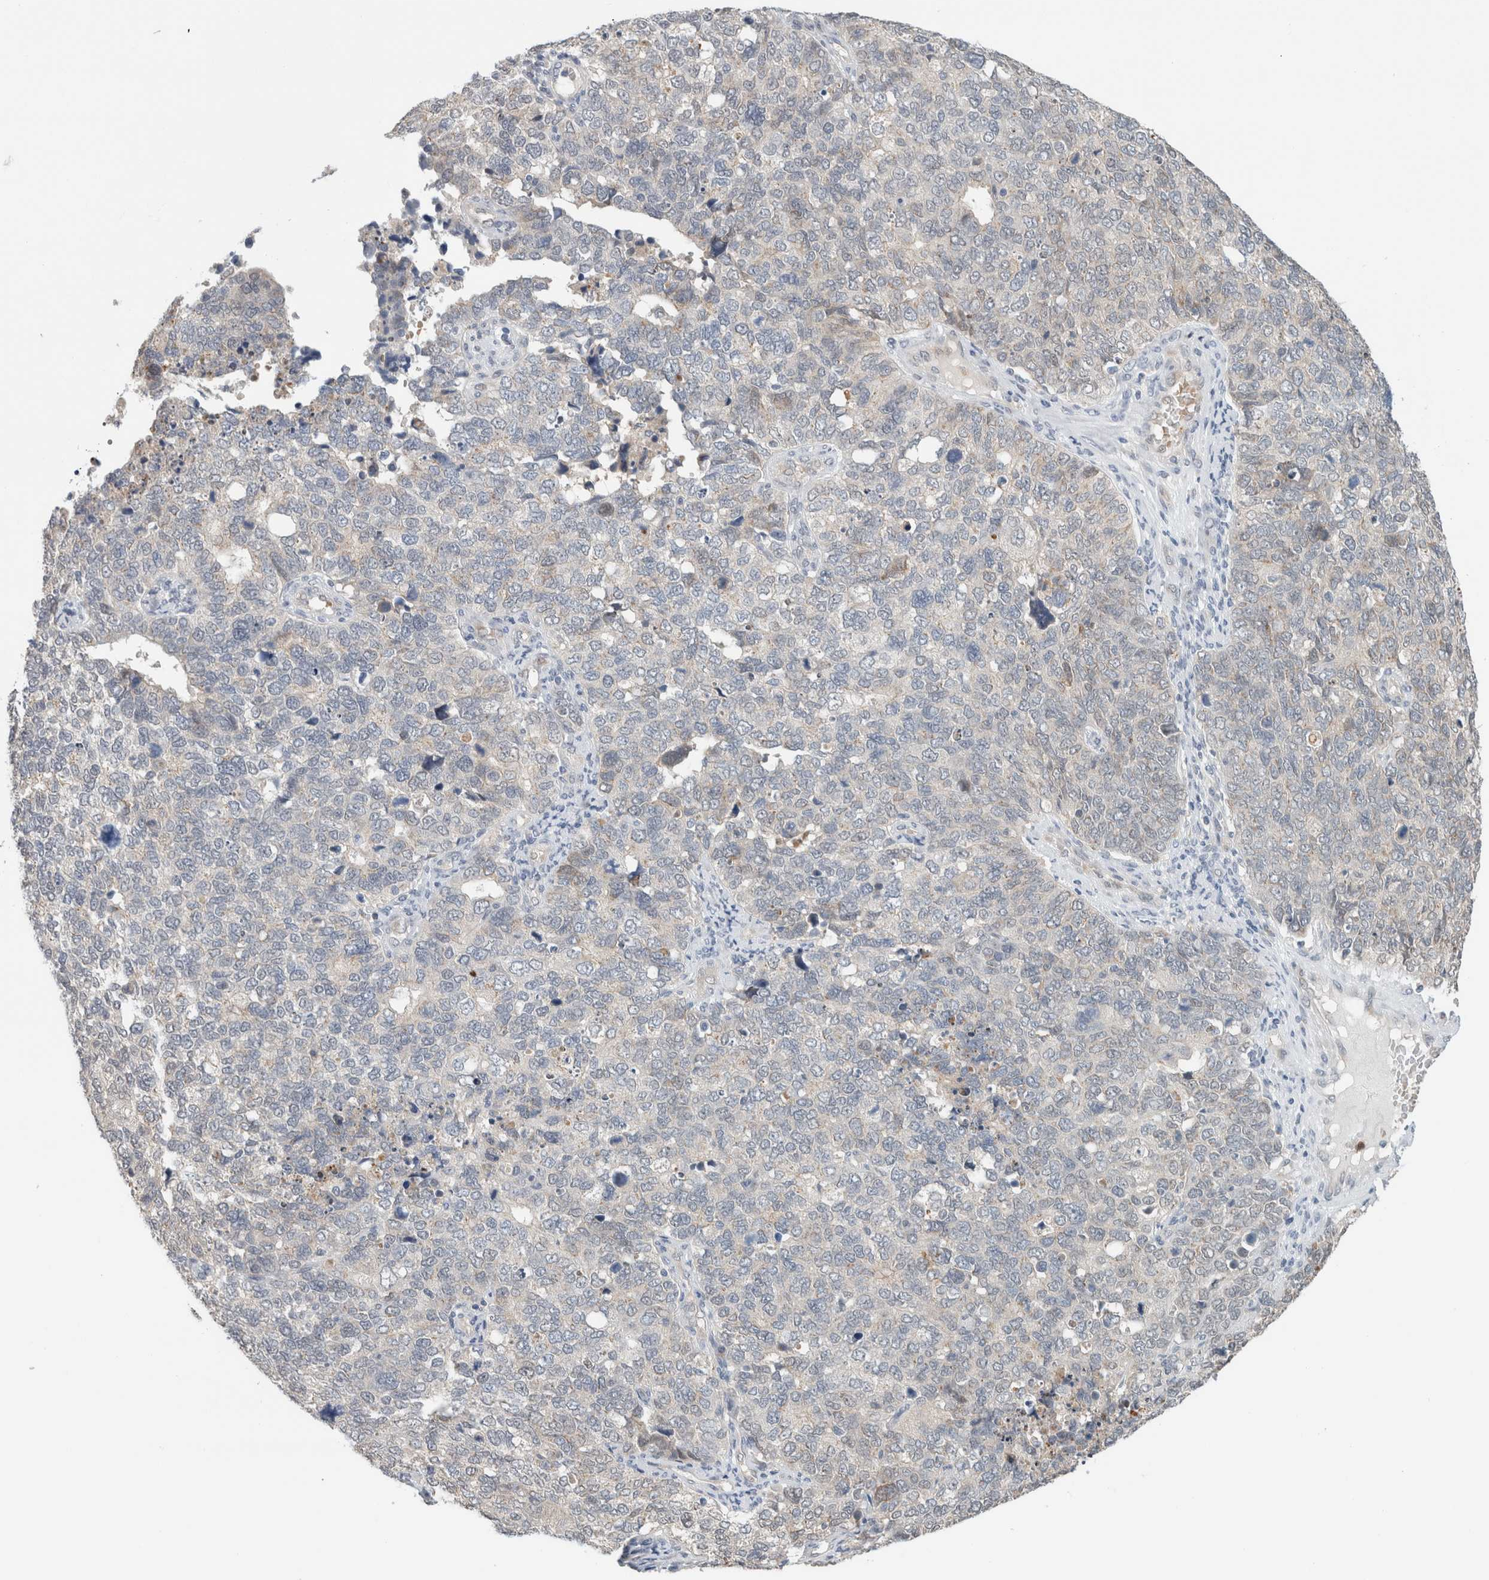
{"staining": {"intensity": "negative", "quantity": "none", "location": "none"}, "tissue": "cervical cancer", "cell_type": "Tumor cells", "image_type": "cancer", "snomed": [{"axis": "morphology", "description": "Squamous cell carcinoma, NOS"}, {"axis": "topography", "description": "Cervix"}], "caption": "DAB immunohistochemical staining of human cervical cancer (squamous cell carcinoma) shows no significant expression in tumor cells.", "gene": "CRAT", "patient": {"sex": "female", "age": 63}}